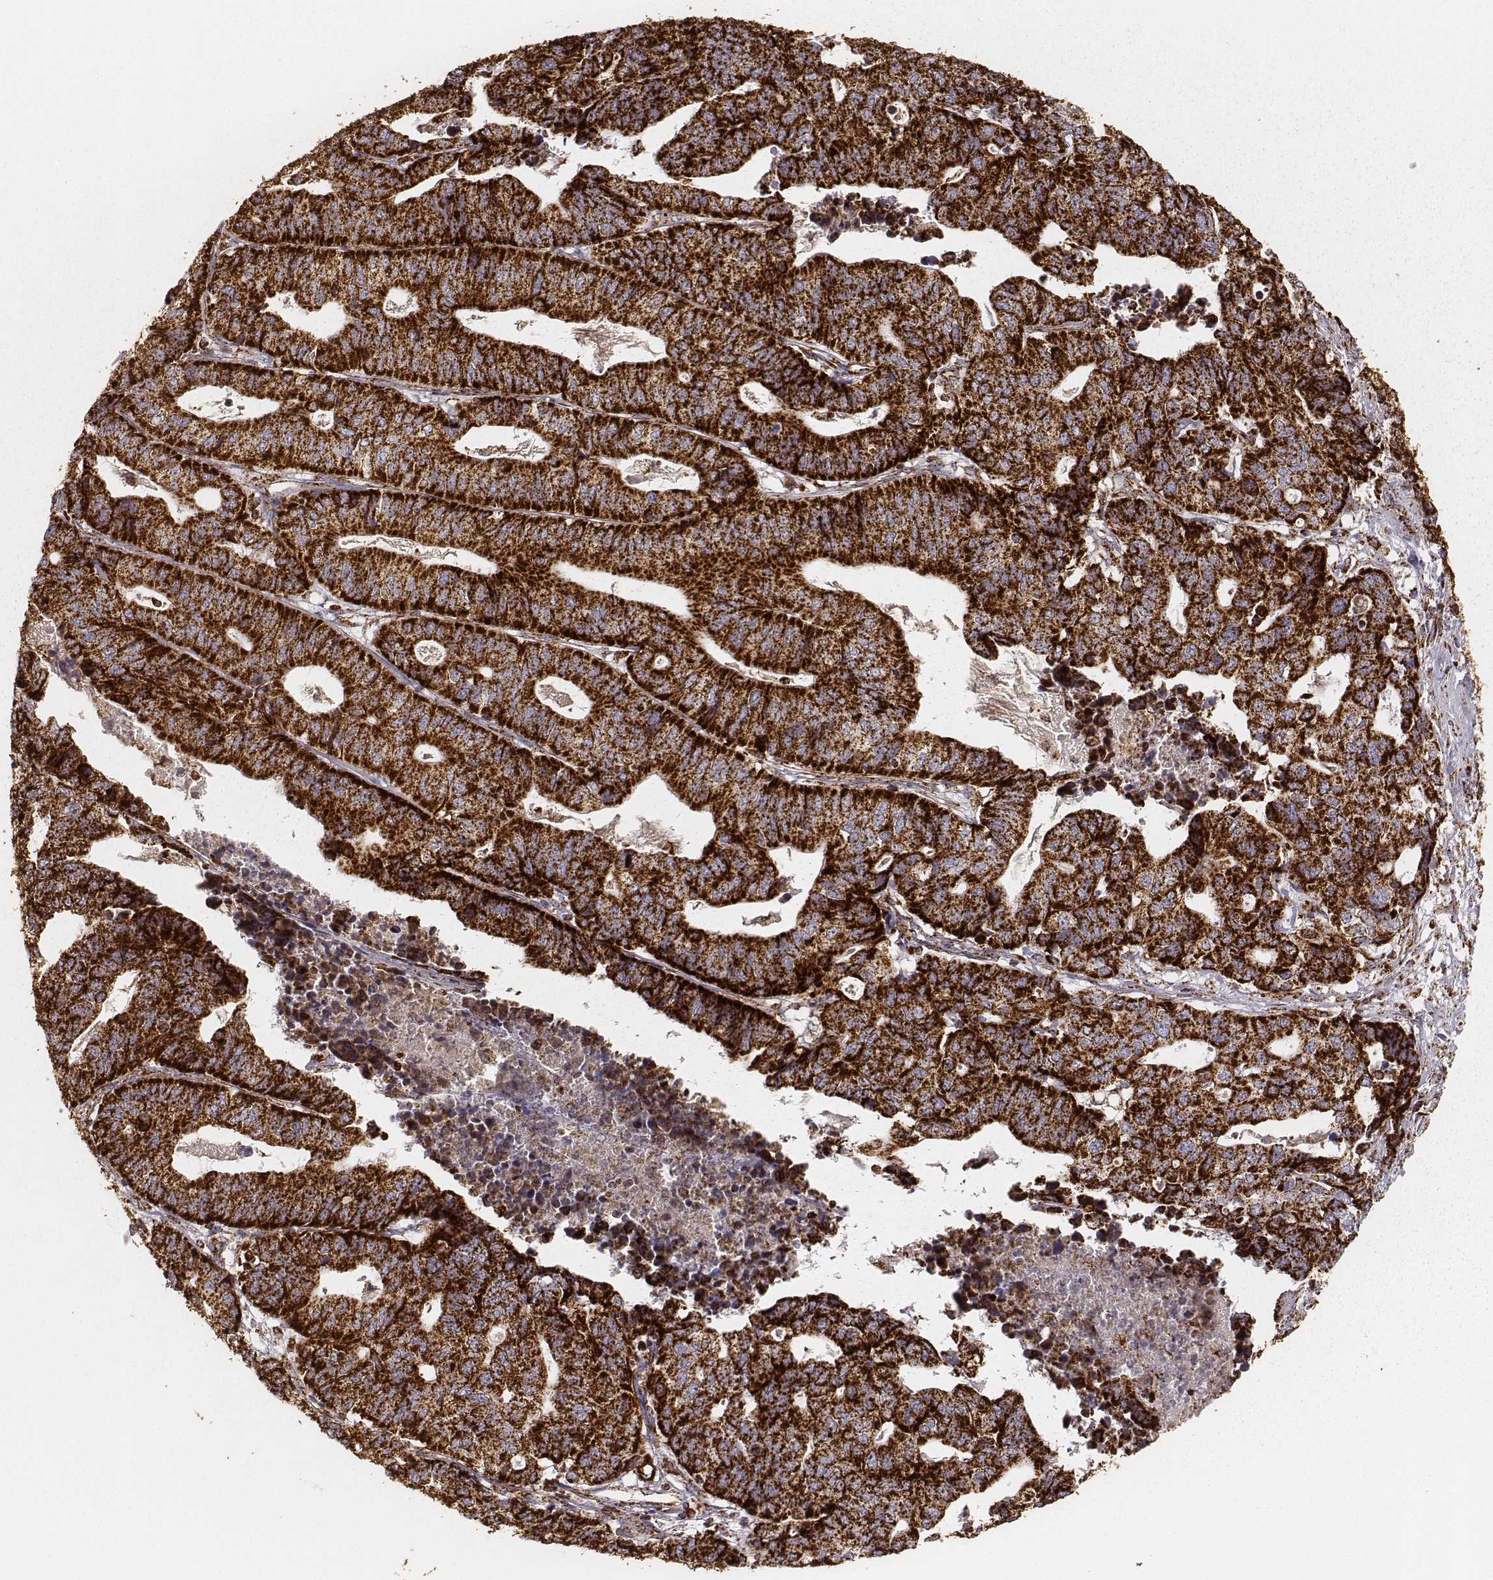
{"staining": {"intensity": "strong", "quantity": ">75%", "location": "cytoplasmic/membranous"}, "tissue": "stomach cancer", "cell_type": "Tumor cells", "image_type": "cancer", "snomed": [{"axis": "morphology", "description": "Adenocarcinoma, NOS"}, {"axis": "topography", "description": "Stomach, upper"}], "caption": "Stomach adenocarcinoma stained for a protein (brown) shows strong cytoplasmic/membranous positive positivity in about >75% of tumor cells.", "gene": "CS", "patient": {"sex": "female", "age": 67}}